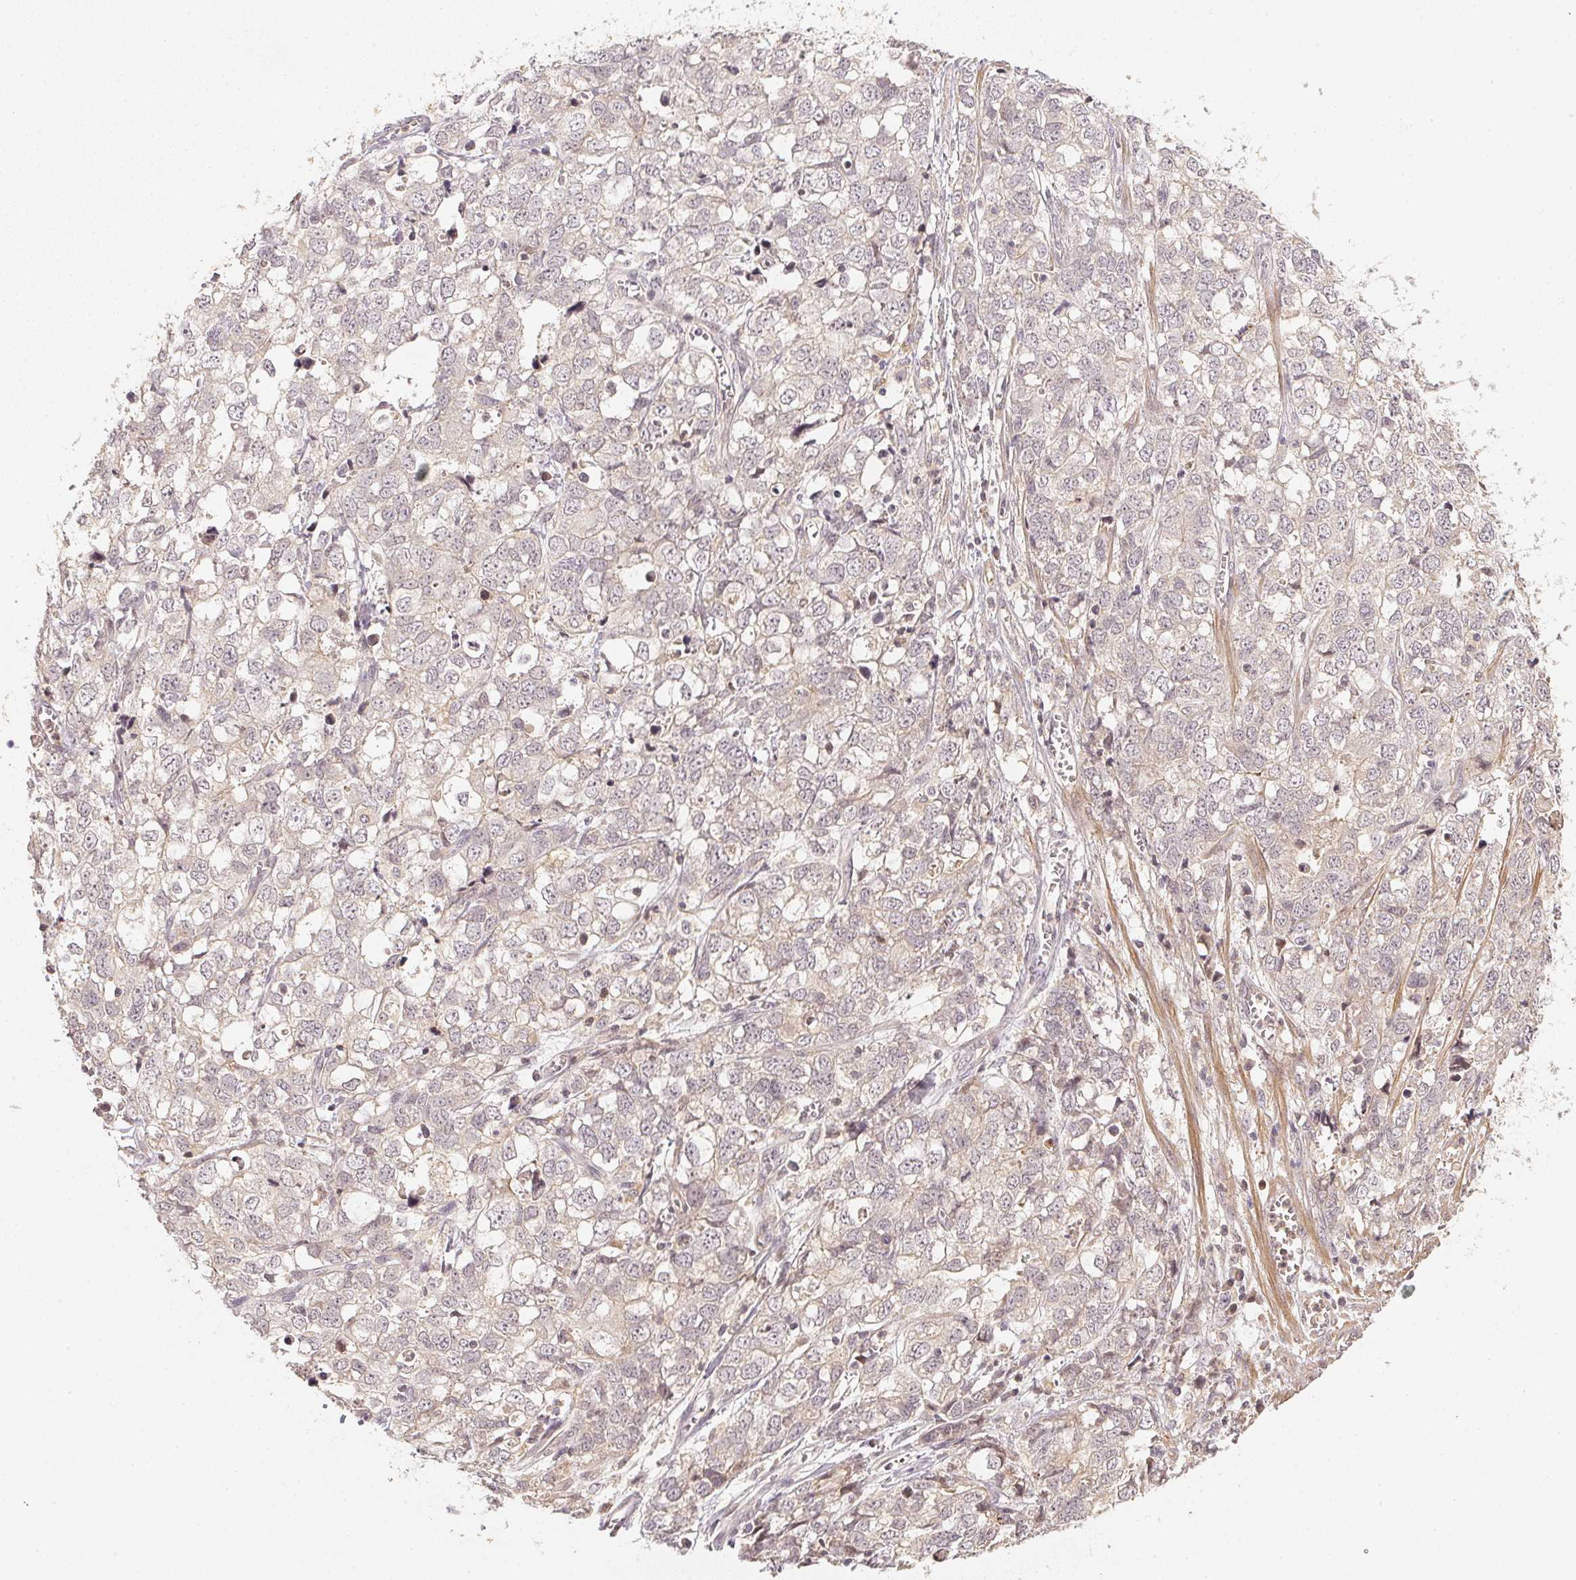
{"staining": {"intensity": "negative", "quantity": "none", "location": "none"}, "tissue": "stomach cancer", "cell_type": "Tumor cells", "image_type": "cancer", "snomed": [{"axis": "morphology", "description": "Adenocarcinoma, NOS"}, {"axis": "topography", "description": "Stomach, upper"}], "caption": "Photomicrograph shows no protein positivity in tumor cells of stomach adenocarcinoma tissue.", "gene": "SERPINE1", "patient": {"sex": "male", "age": 81}}